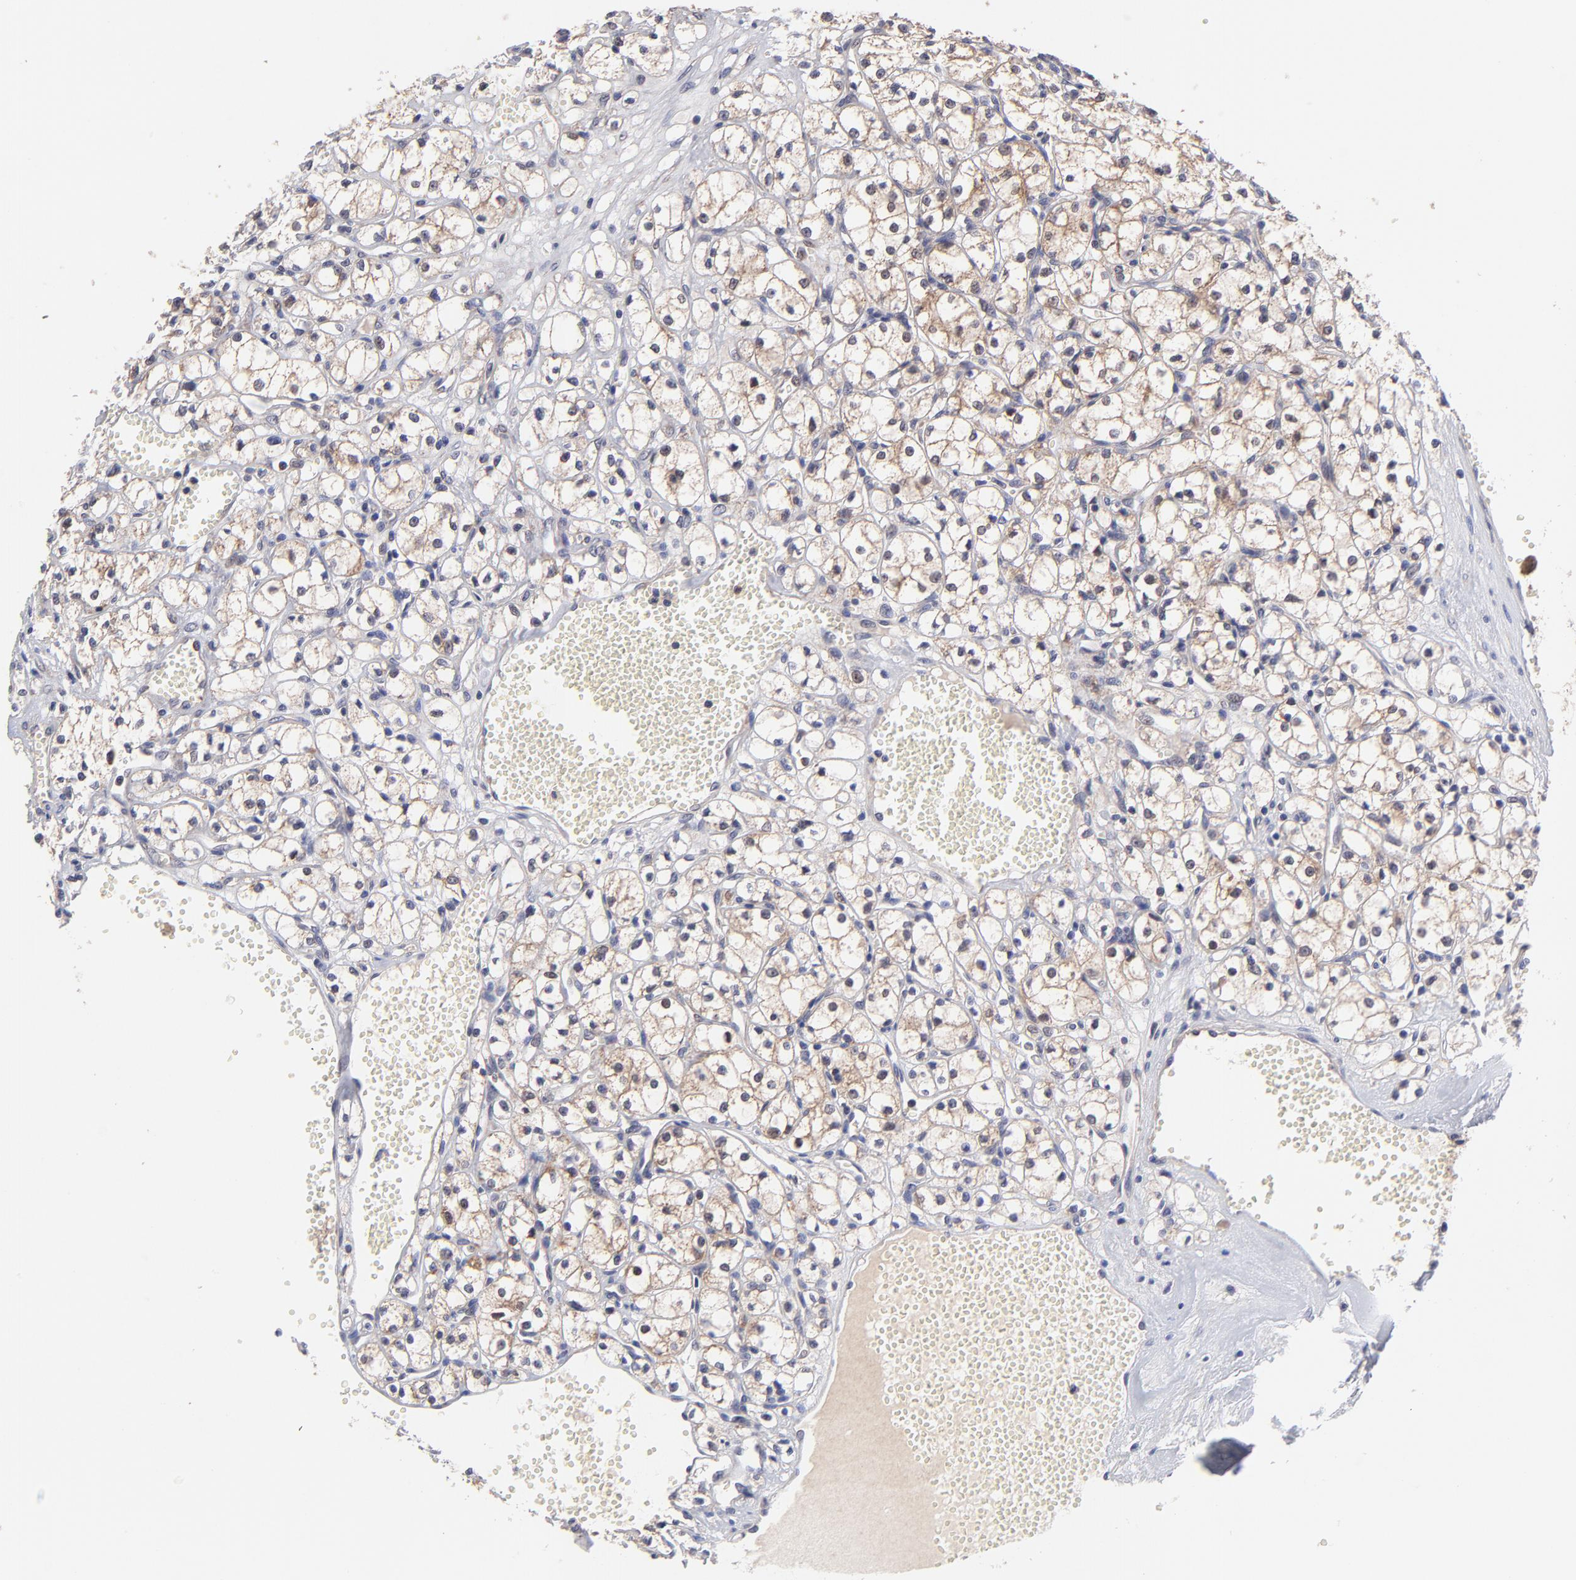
{"staining": {"intensity": "weak", "quantity": "25%-75%", "location": "cytoplasmic/membranous"}, "tissue": "renal cancer", "cell_type": "Tumor cells", "image_type": "cancer", "snomed": [{"axis": "morphology", "description": "Adenocarcinoma, NOS"}, {"axis": "topography", "description": "Kidney"}], "caption": "Renal cancer (adenocarcinoma) stained for a protein (brown) displays weak cytoplasmic/membranous positive positivity in about 25%-75% of tumor cells.", "gene": "BAIAP2L2", "patient": {"sex": "male", "age": 61}}